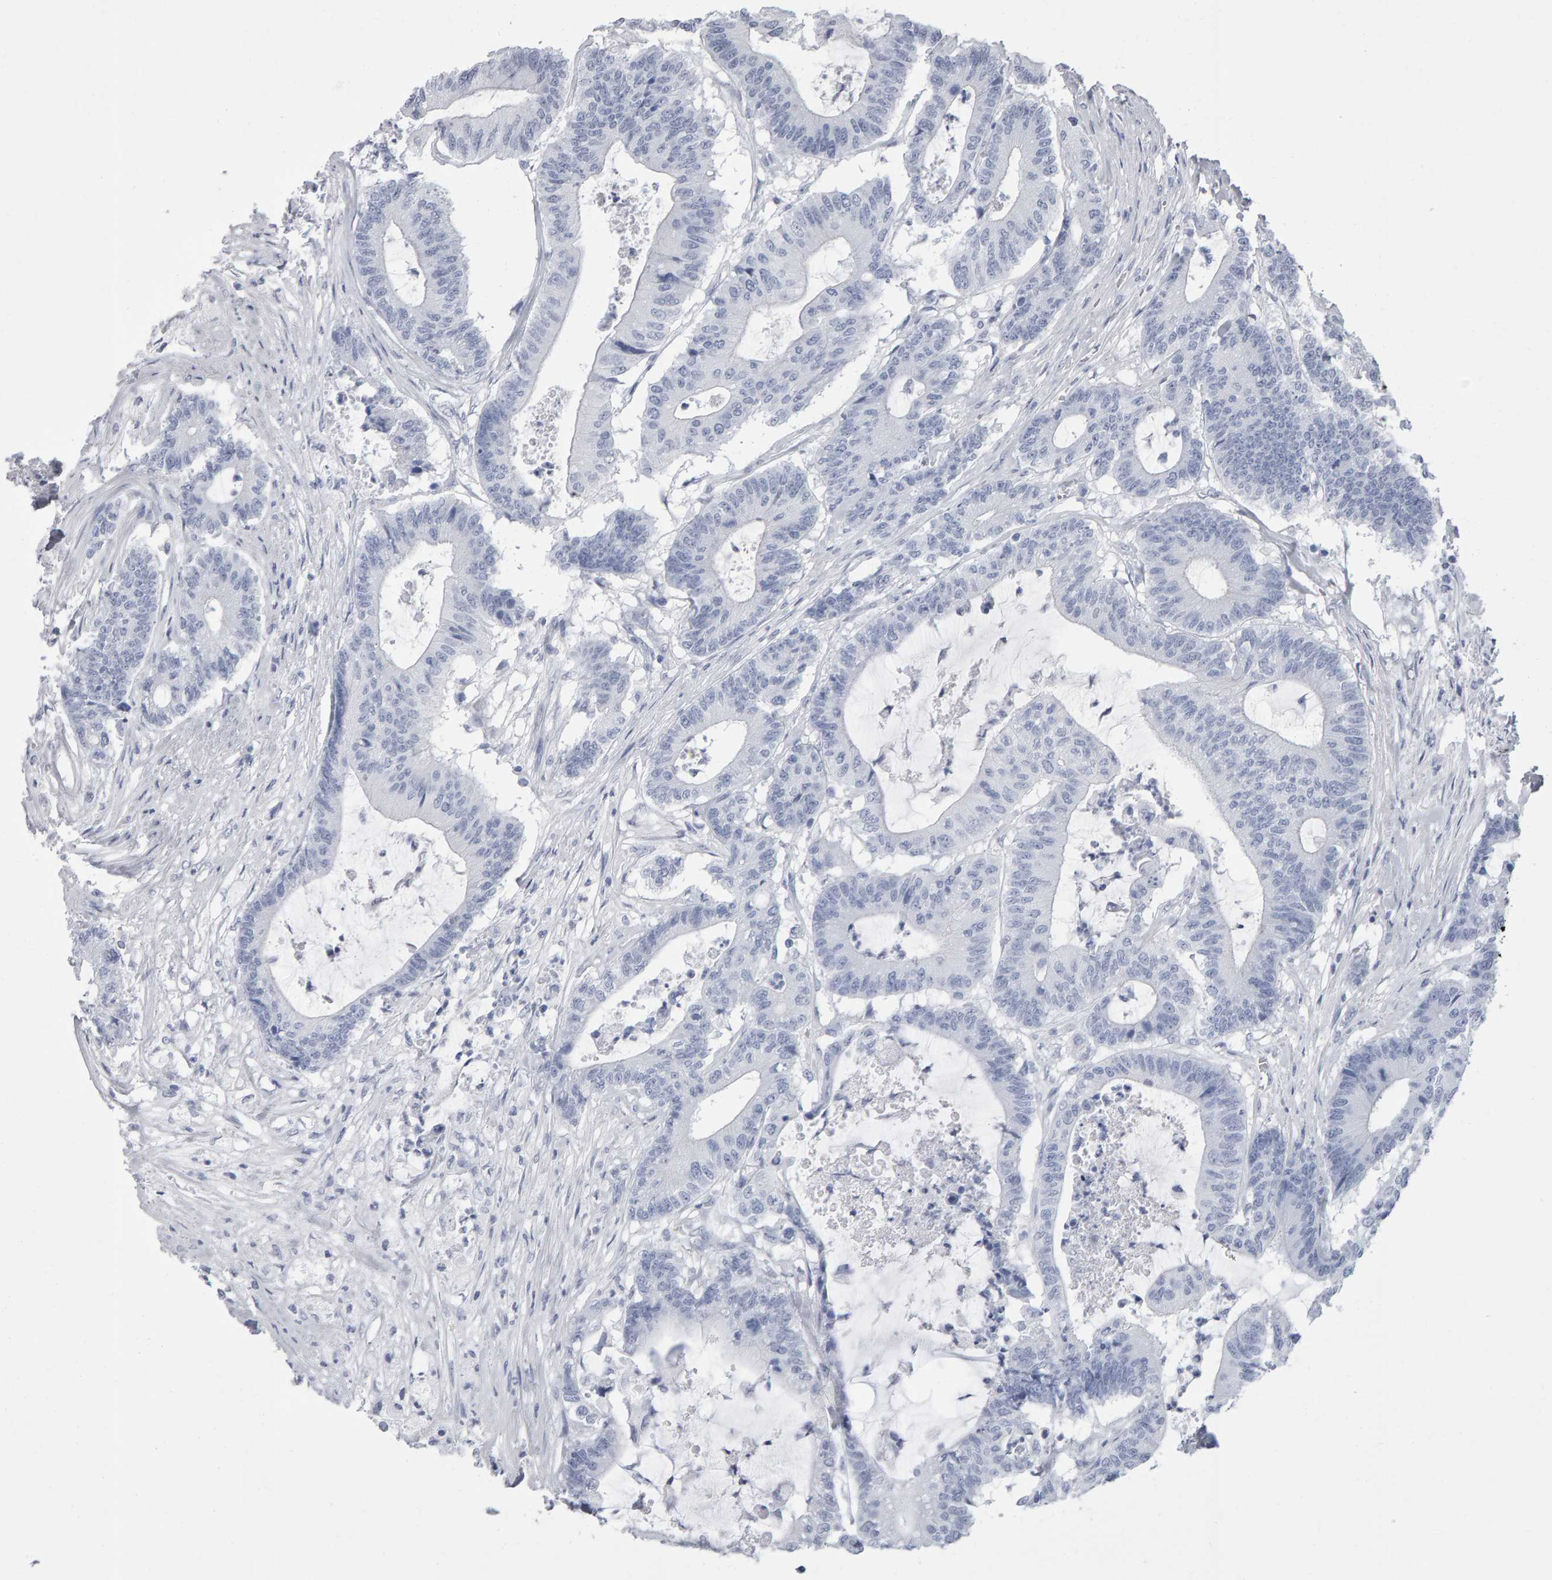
{"staining": {"intensity": "negative", "quantity": "none", "location": "none"}, "tissue": "colorectal cancer", "cell_type": "Tumor cells", "image_type": "cancer", "snomed": [{"axis": "morphology", "description": "Adenocarcinoma, NOS"}, {"axis": "topography", "description": "Colon"}], "caption": "IHC of human colorectal cancer (adenocarcinoma) reveals no staining in tumor cells.", "gene": "NCDN", "patient": {"sex": "female", "age": 84}}